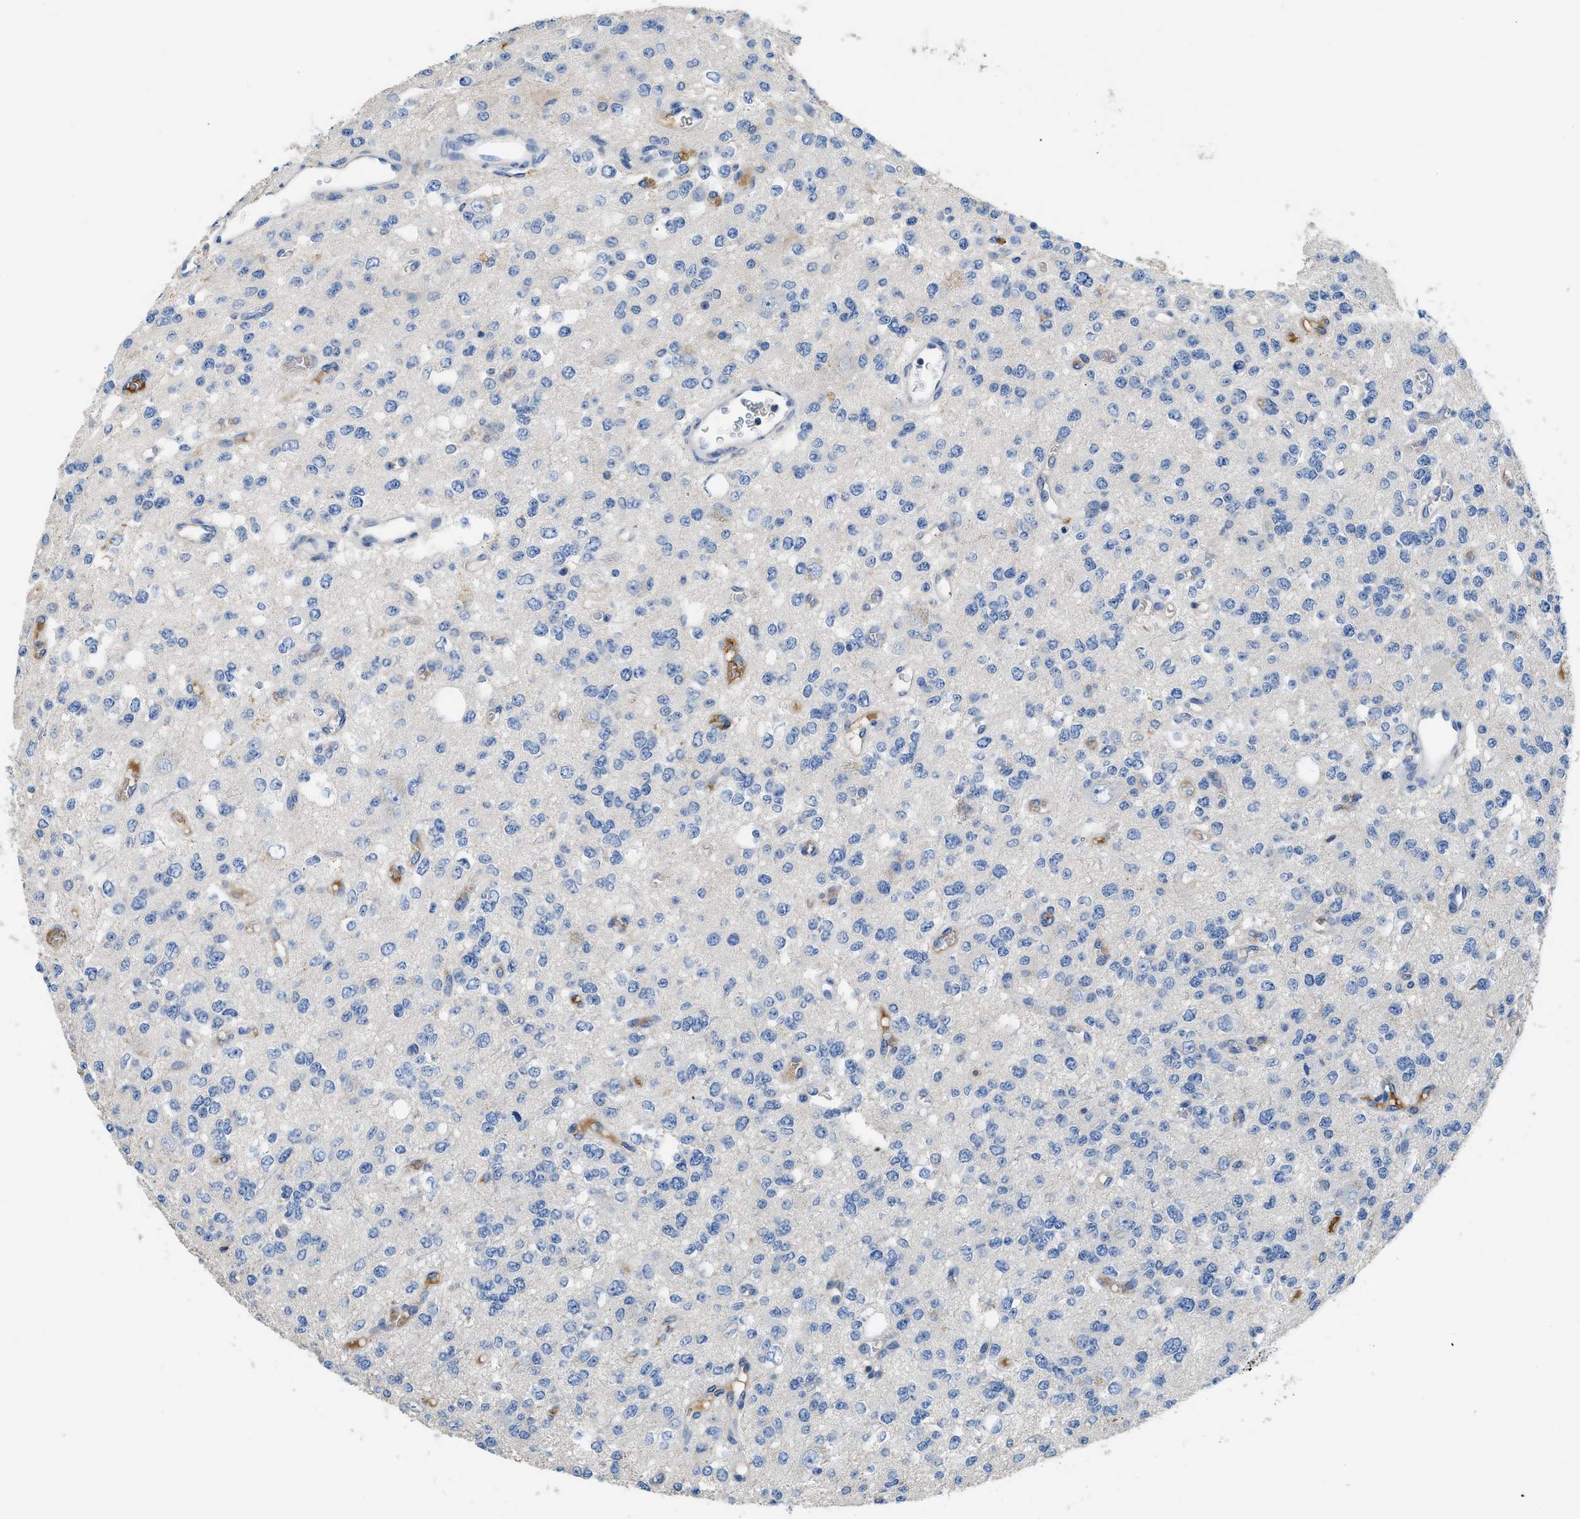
{"staining": {"intensity": "negative", "quantity": "none", "location": "none"}, "tissue": "glioma", "cell_type": "Tumor cells", "image_type": "cancer", "snomed": [{"axis": "morphology", "description": "Glioma, malignant, Low grade"}, {"axis": "topography", "description": "Brain"}], "caption": "Tumor cells show no significant protein staining in glioma.", "gene": "C1S", "patient": {"sex": "male", "age": 38}}